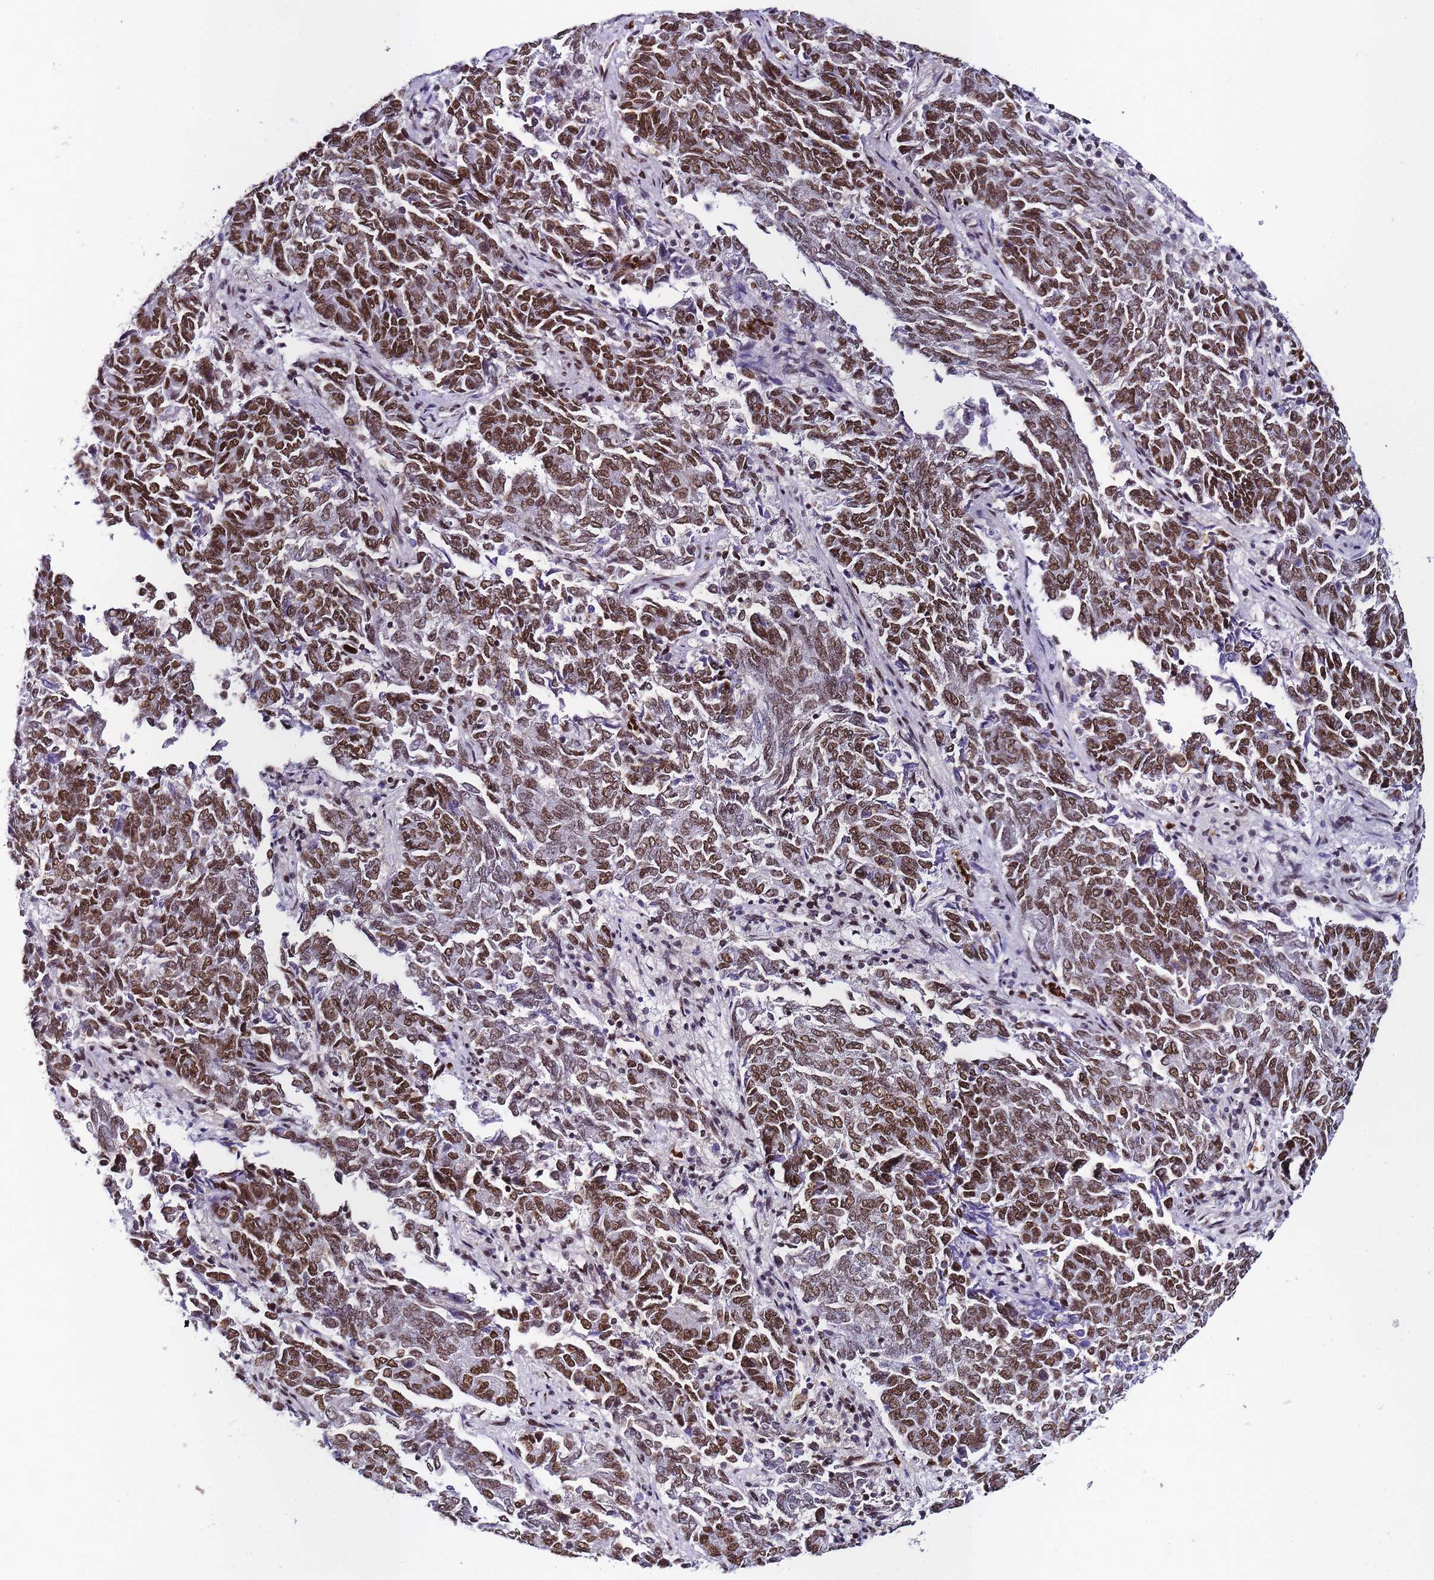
{"staining": {"intensity": "moderate", "quantity": ">75%", "location": "nuclear"}, "tissue": "endometrial cancer", "cell_type": "Tumor cells", "image_type": "cancer", "snomed": [{"axis": "morphology", "description": "Adenocarcinoma, NOS"}, {"axis": "topography", "description": "Endometrium"}], "caption": "The image exhibits immunohistochemical staining of adenocarcinoma (endometrial). There is moderate nuclear positivity is identified in about >75% of tumor cells. Immunohistochemistry (ihc) stains the protein of interest in brown and the nuclei are stained blue.", "gene": "POLR1A", "patient": {"sex": "female", "age": 80}}